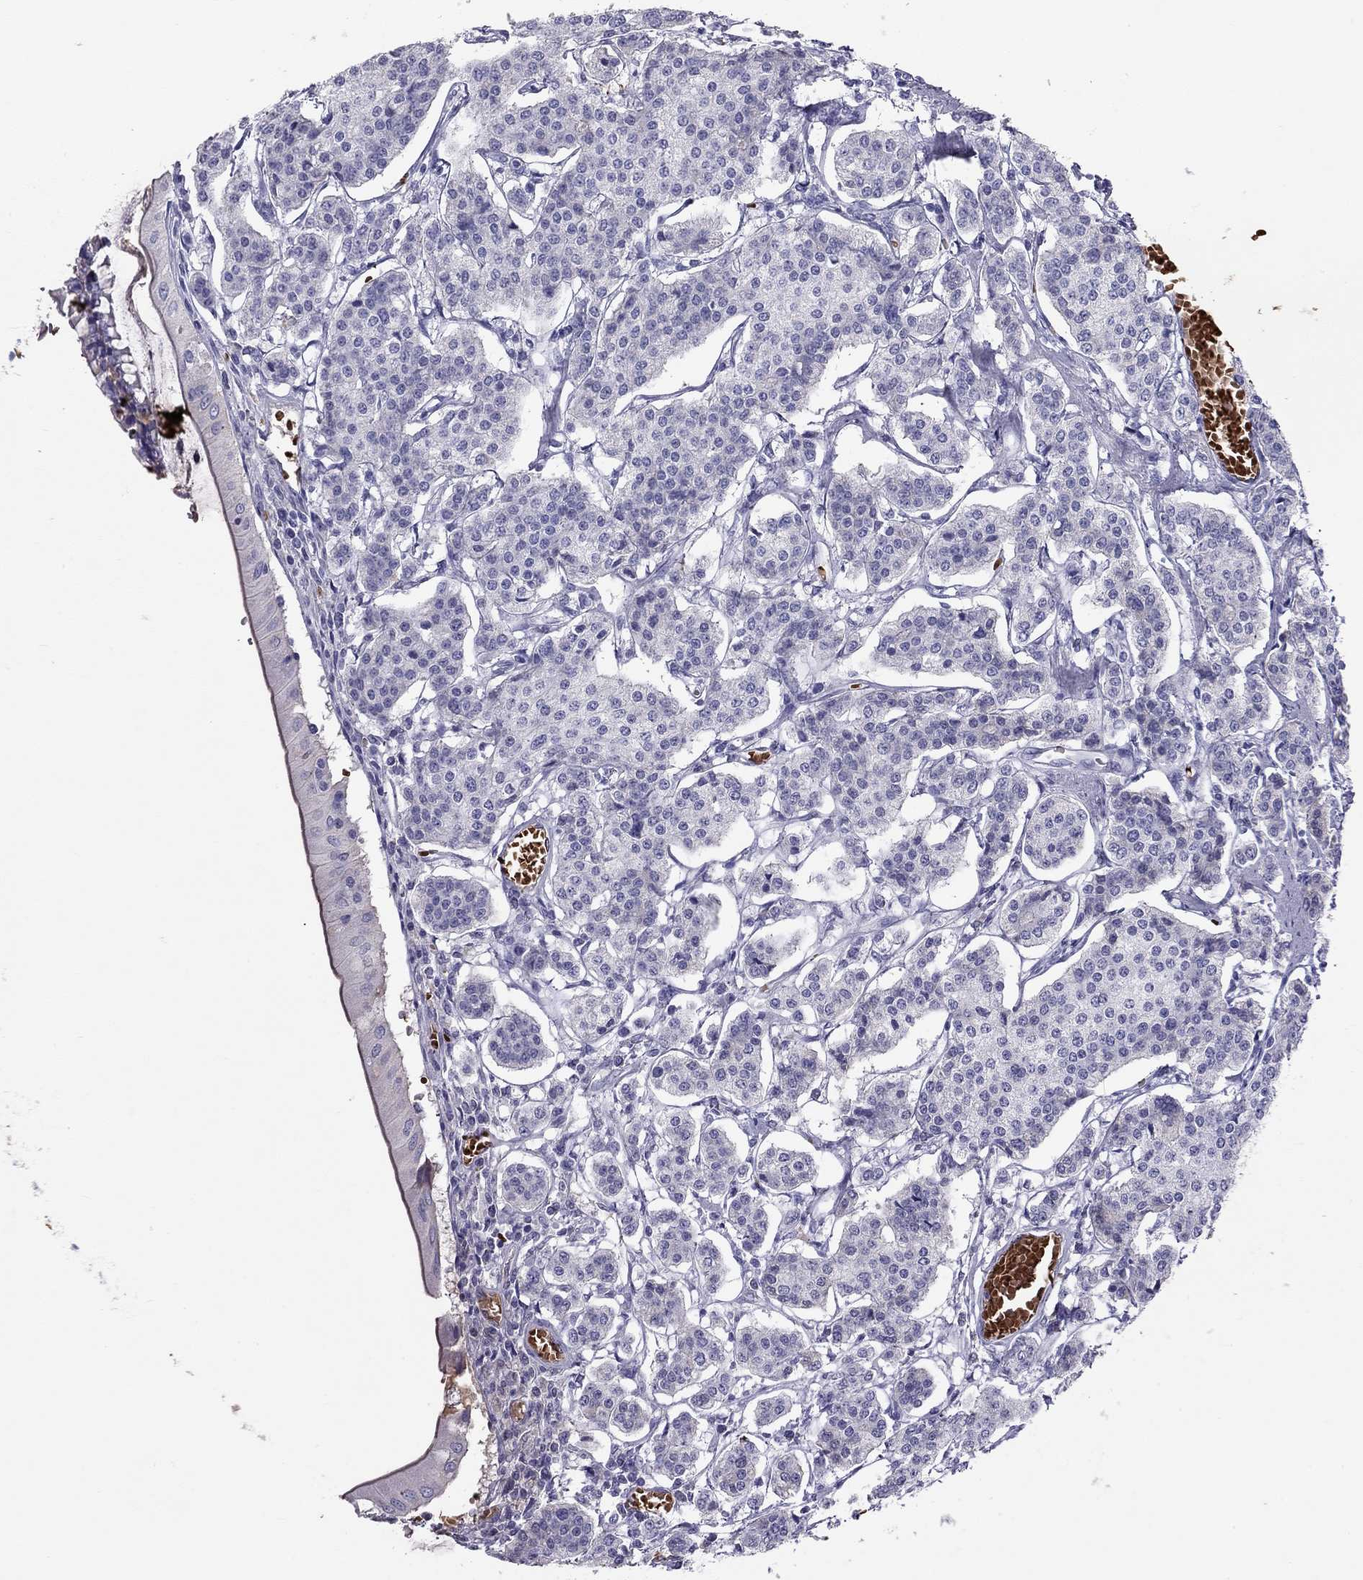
{"staining": {"intensity": "negative", "quantity": "none", "location": "none"}, "tissue": "carcinoid", "cell_type": "Tumor cells", "image_type": "cancer", "snomed": [{"axis": "morphology", "description": "Carcinoid, malignant, NOS"}, {"axis": "topography", "description": "Small intestine"}], "caption": "Immunohistochemical staining of malignant carcinoid reveals no significant staining in tumor cells.", "gene": "RHD", "patient": {"sex": "female", "age": 65}}